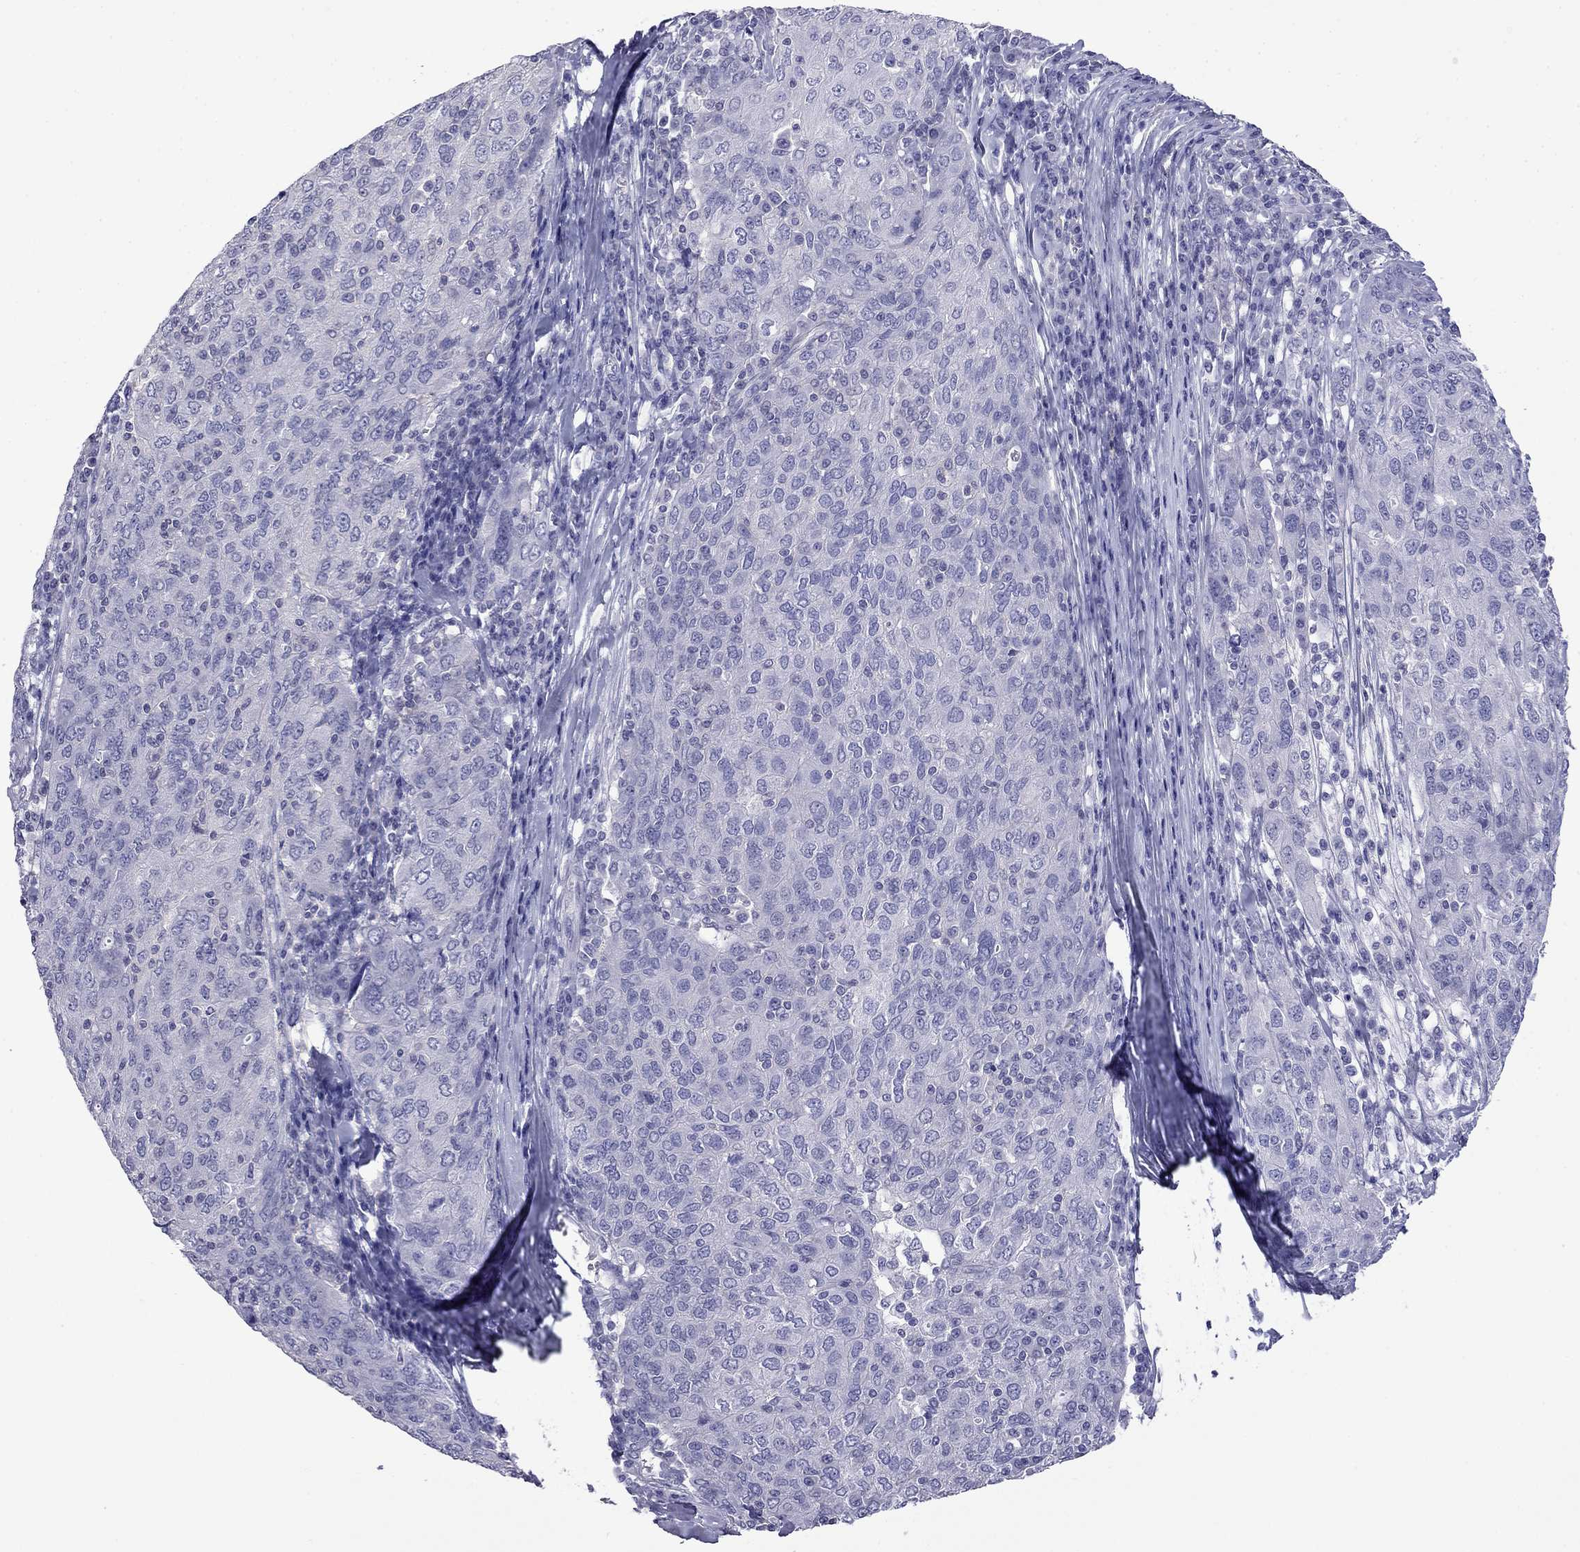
{"staining": {"intensity": "negative", "quantity": "none", "location": "none"}, "tissue": "ovarian cancer", "cell_type": "Tumor cells", "image_type": "cancer", "snomed": [{"axis": "morphology", "description": "Carcinoma, endometroid"}, {"axis": "topography", "description": "Ovary"}], "caption": "Human endometroid carcinoma (ovarian) stained for a protein using IHC reveals no positivity in tumor cells.", "gene": "PRR18", "patient": {"sex": "female", "age": 50}}